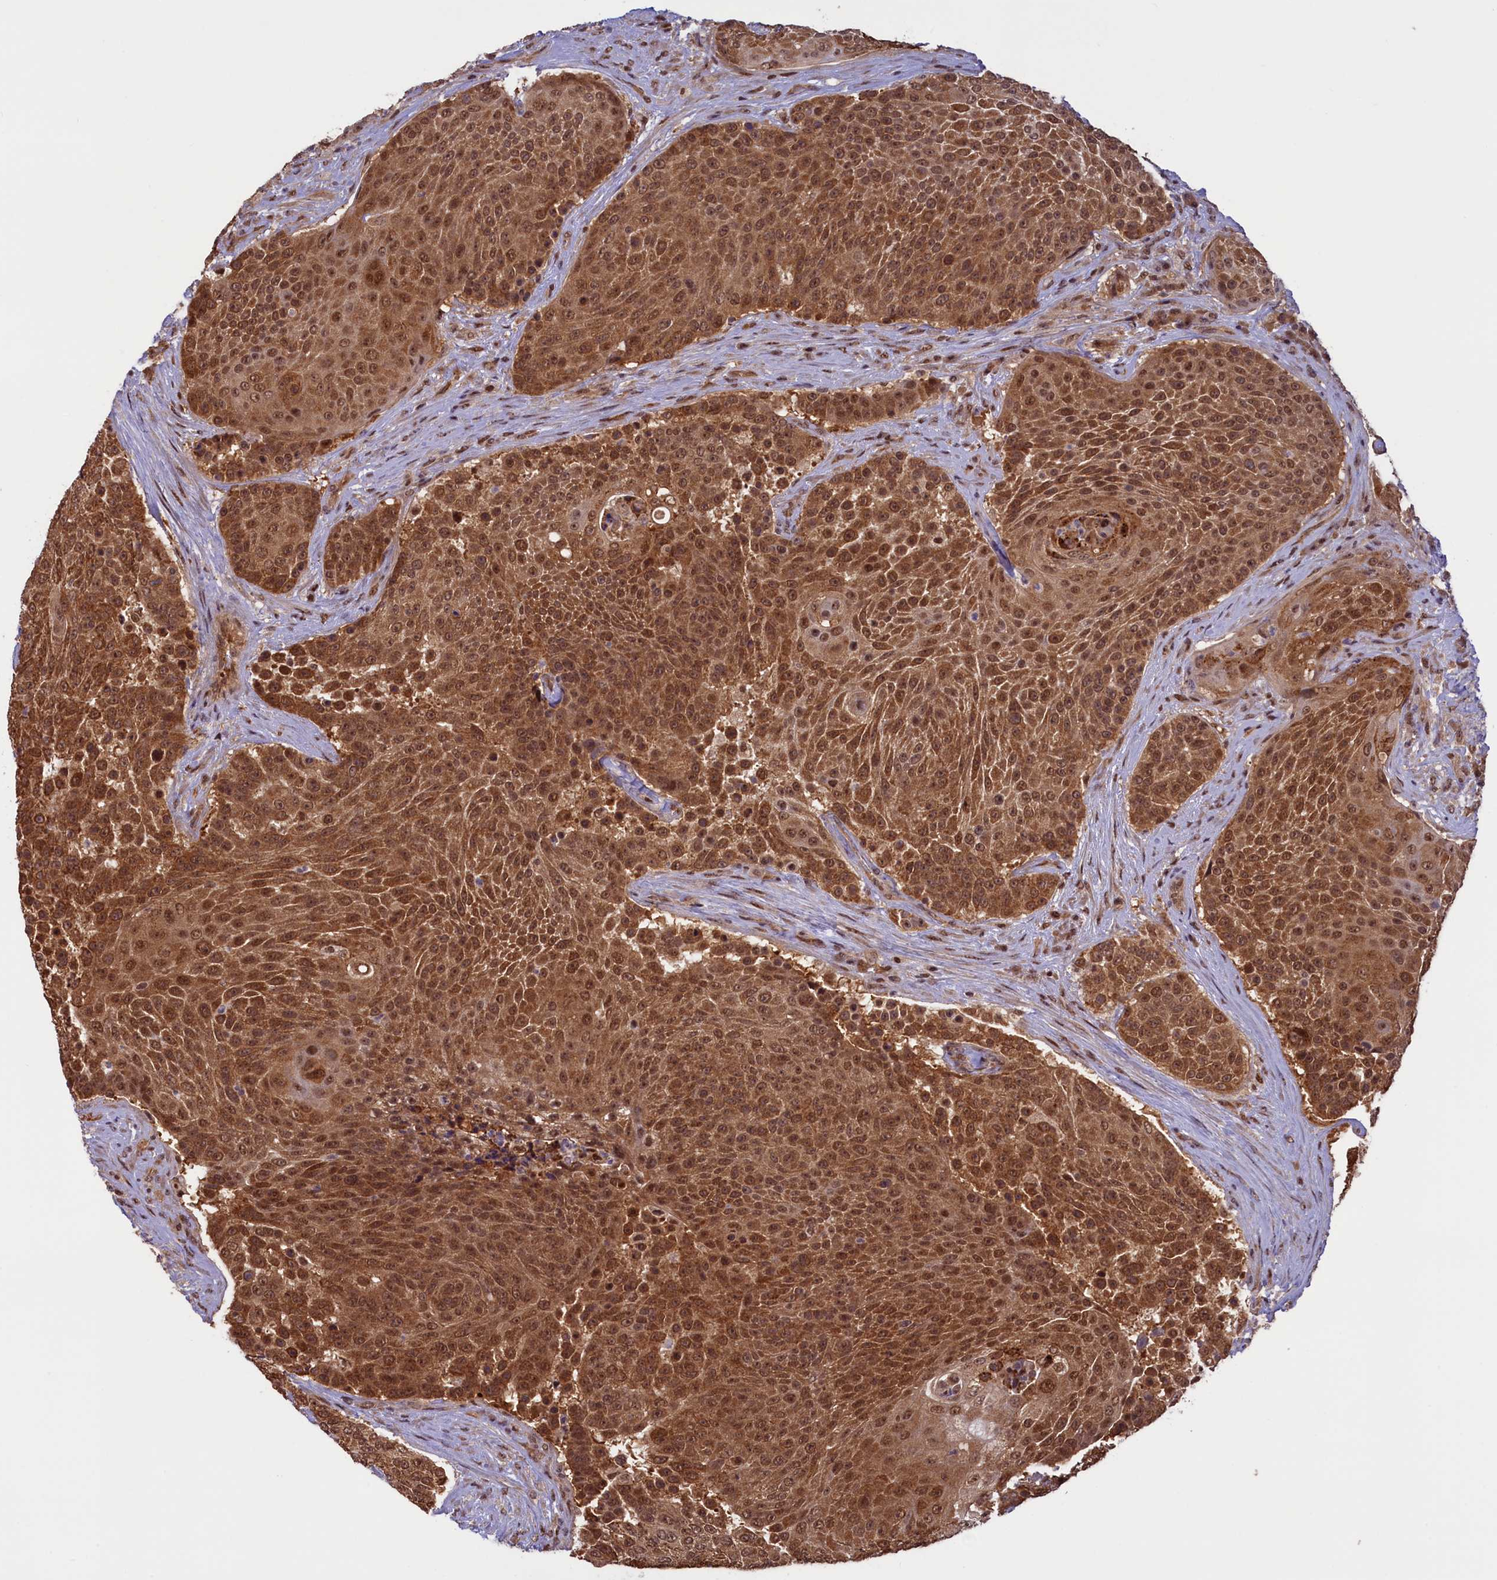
{"staining": {"intensity": "moderate", "quantity": ">75%", "location": "cytoplasmic/membranous,nuclear"}, "tissue": "urothelial cancer", "cell_type": "Tumor cells", "image_type": "cancer", "snomed": [{"axis": "morphology", "description": "Urothelial carcinoma, High grade"}, {"axis": "topography", "description": "Urinary bladder"}], "caption": "This image reveals urothelial cancer stained with immunohistochemistry (IHC) to label a protein in brown. The cytoplasmic/membranous and nuclear of tumor cells show moderate positivity for the protein. Nuclei are counter-stained blue.", "gene": "SLC7A6OS", "patient": {"sex": "female", "age": 63}}